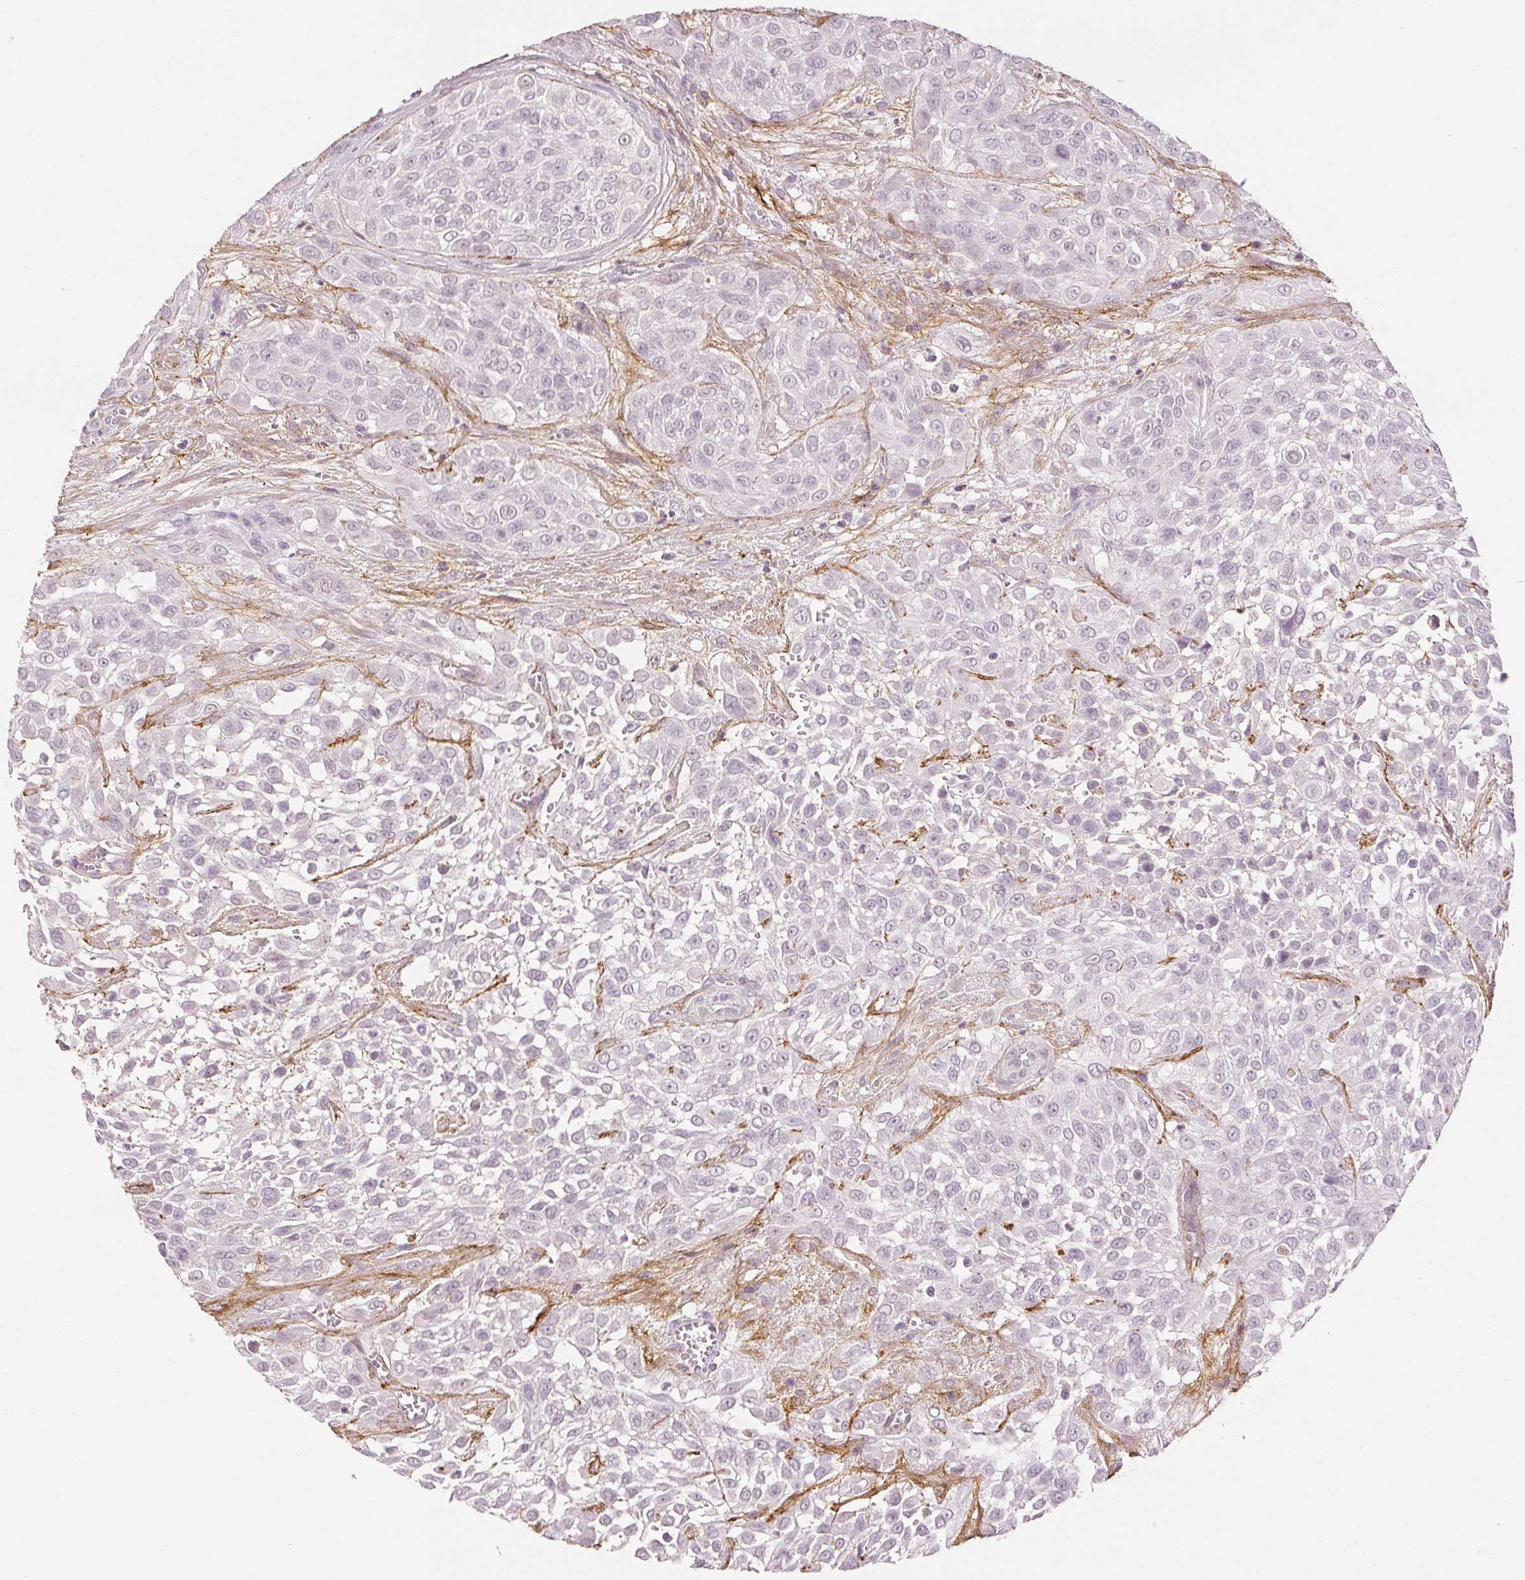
{"staining": {"intensity": "negative", "quantity": "none", "location": "none"}, "tissue": "urothelial cancer", "cell_type": "Tumor cells", "image_type": "cancer", "snomed": [{"axis": "morphology", "description": "Urothelial carcinoma, High grade"}, {"axis": "topography", "description": "Urinary bladder"}], "caption": "The immunohistochemistry (IHC) histopathology image has no significant positivity in tumor cells of high-grade urothelial carcinoma tissue. The staining is performed using DAB brown chromogen with nuclei counter-stained in using hematoxylin.", "gene": "FBN1", "patient": {"sex": "male", "age": 57}}